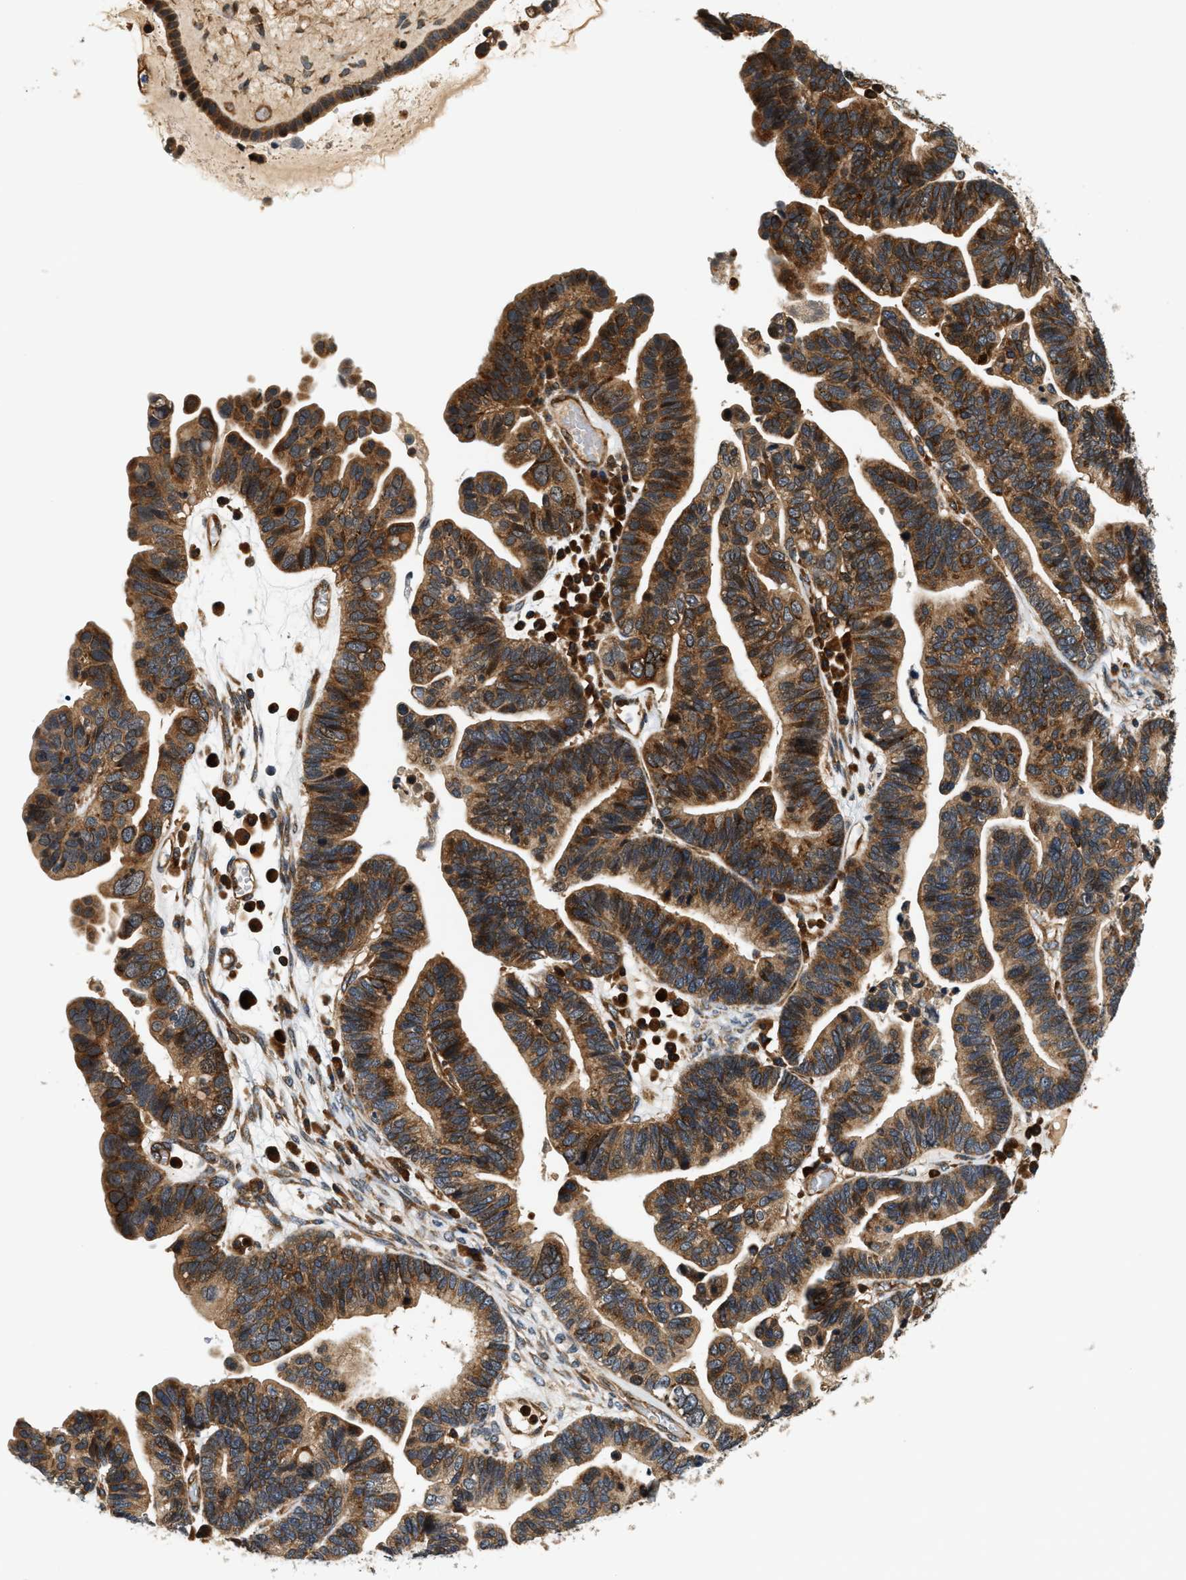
{"staining": {"intensity": "moderate", "quantity": ">75%", "location": "cytoplasmic/membranous"}, "tissue": "ovarian cancer", "cell_type": "Tumor cells", "image_type": "cancer", "snomed": [{"axis": "morphology", "description": "Cystadenocarcinoma, serous, NOS"}, {"axis": "topography", "description": "Ovary"}], "caption": "Protein expression analysis of ovarian cancer (serous cystadenocarcinoma) exhibits moderate cytoplasmic/membranous positivity in about >75% of tumor cells.", "gene": "SAMD9", "patient": {"sex": "female", "age": 56}}